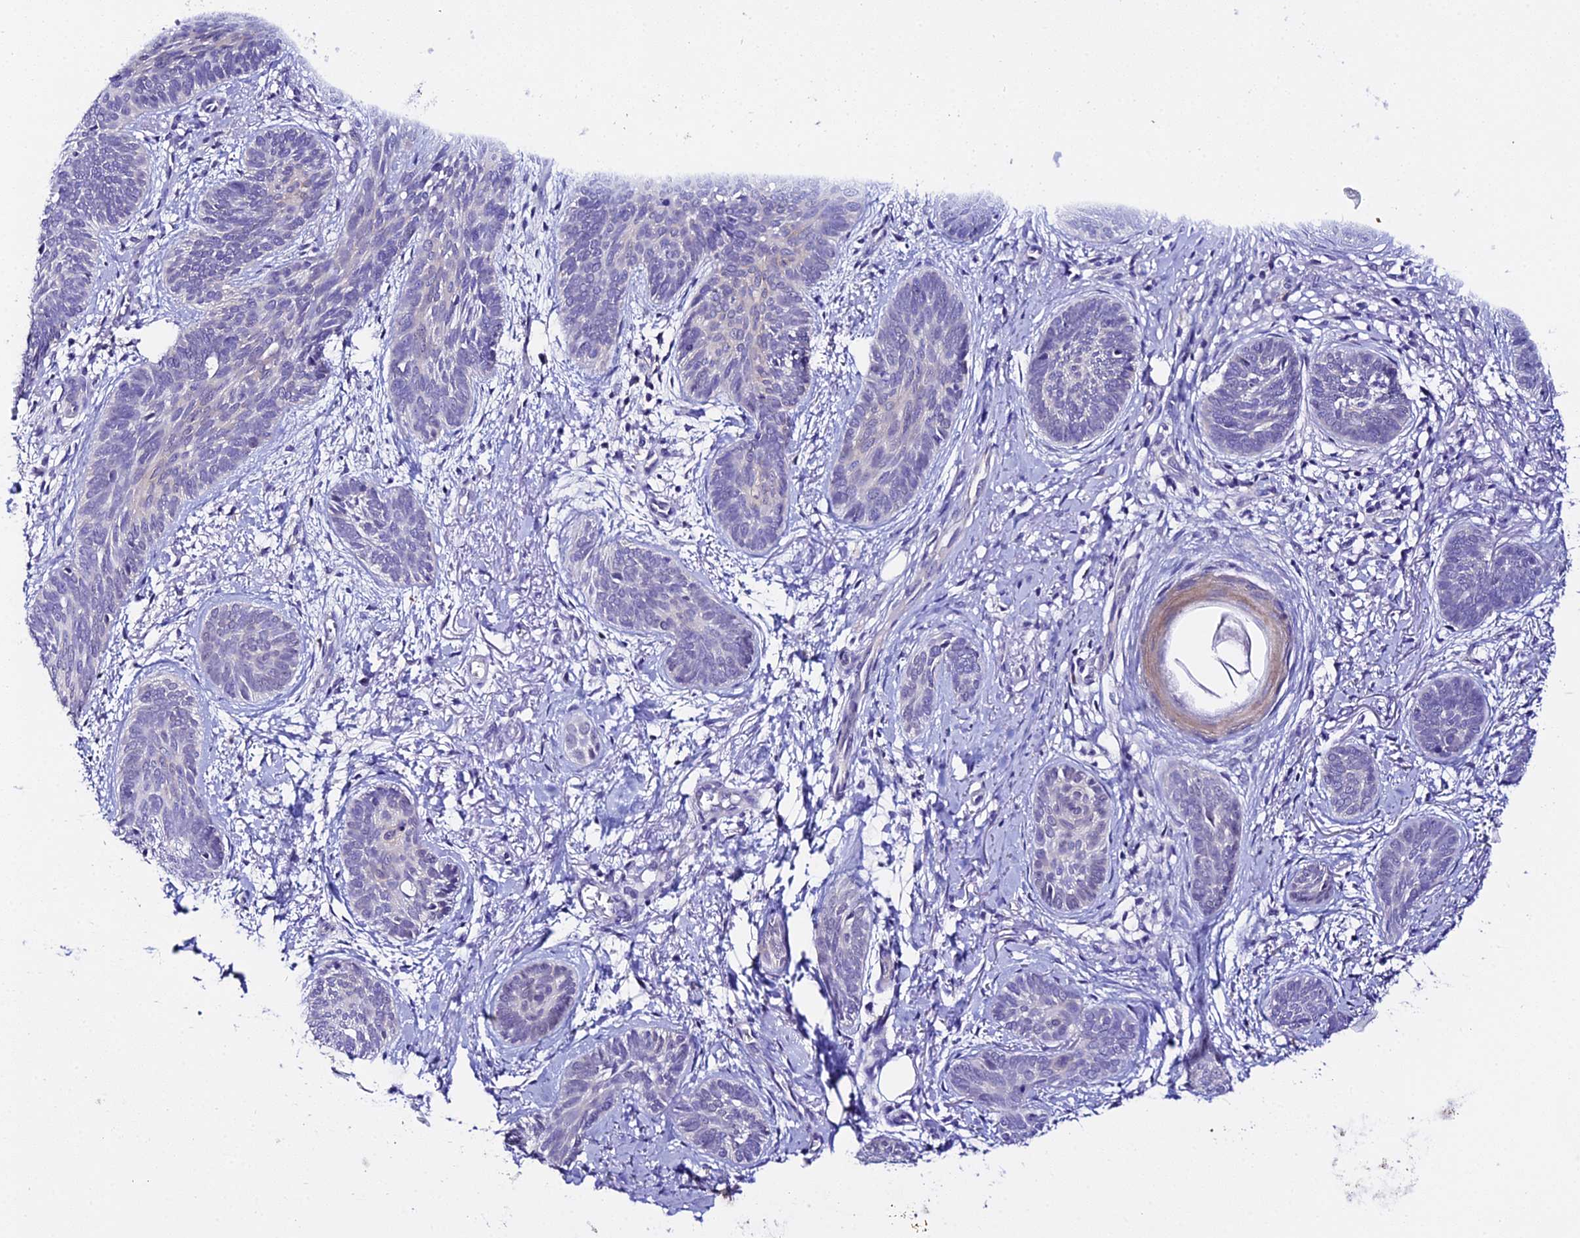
{"staining": {"intensity": "moderate", "quantity": "<25%", "location": "cytoplasmic/membranous"}, "tissue": "skin cancer", "cell_type": "Tumor cells", "image_type": "cancer", "snomed": [{"axis": "morphology", "description": "Basal cell carcinoma"}, {"axis": "topography", "description": "Skin"}], "caption": "DAB immunohistochemical staining of basal cell carcinoma (skin) reveals moderate cytoplasmic/membranous protein positivity in about <25% of tumor cells.", "gene": "ATG16L2", "patient": {"sex": "female", "age": 81}}